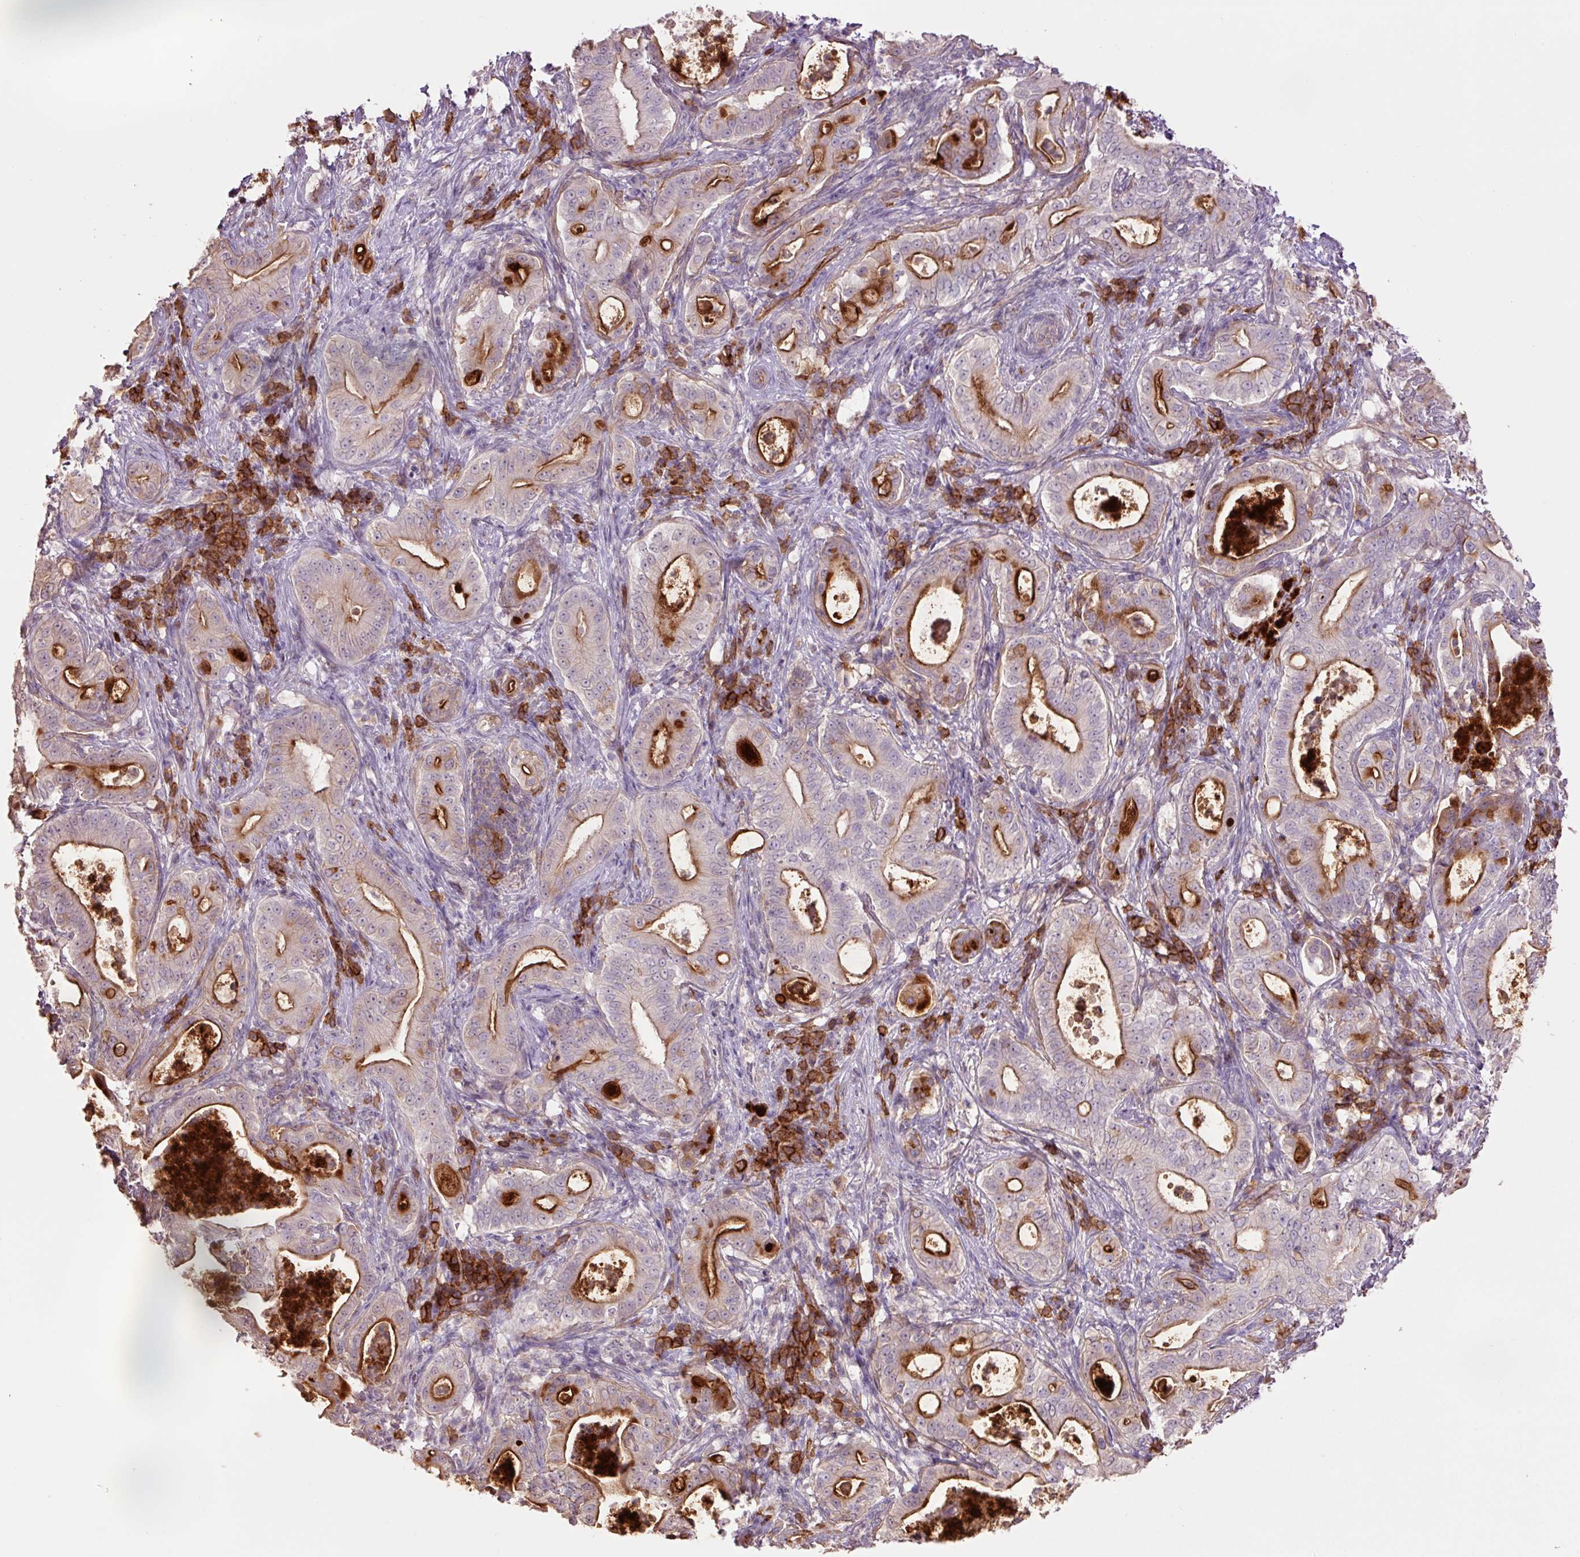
{"staining": {"intensity": "strong", "quantity": "25%-75%", "location": "cytoplasmic/membranous"}, "tissue": "pancreatic cancer", "cell_type": "Tumor cells", "image_type": "cancer", "snomed": [{"axis": "morphology", "description": "Adenocarcinoma, NOS"}, {"axis": "topography", "description": "Pancreas"}], "caption": "A brown stain labels strong cytoplasmic/membranous staining of a protein in human adenocarcinoma (pancreatic) tumor cells. (brown staining indicates protein expression, while blue staining denotes nuclei).", "gene": "SLC1A4", "patient": {"sex": "male", "age": 71}}